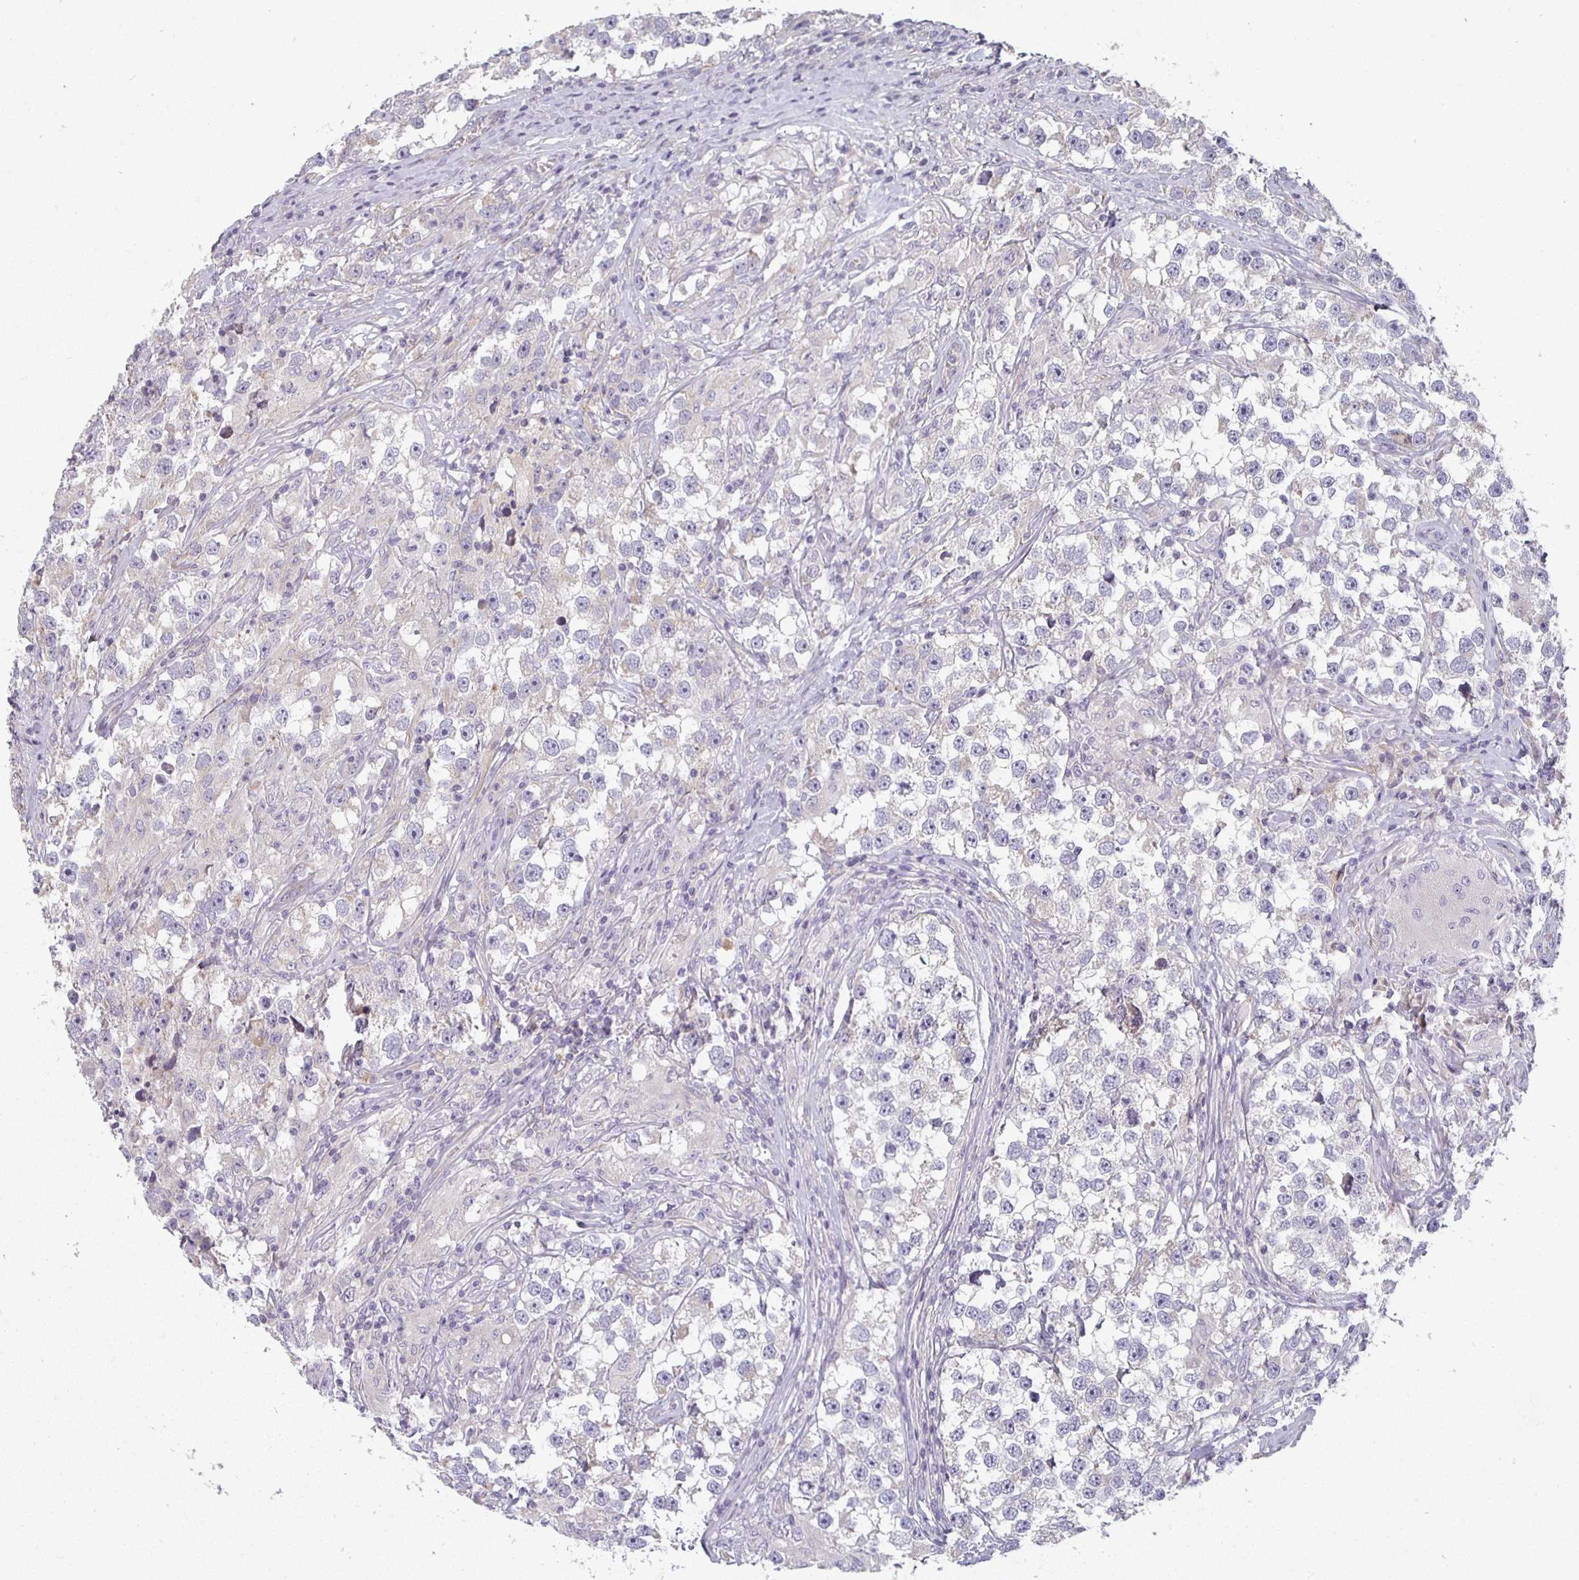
{"staining": {"intensity": "negative", "quantity": "none", "location": "none"}, "tissue": "testis cancer", "cell_type": "Tumor cells", "image_type": "cancer", "snomed": [{"axis": "morphology", "description": "Seminoma, NOS"}, {"axis": "topography", "description": "Testis"}], "caption": "Protein analysis of testis seminoma reveals no significant staining in tumor cells.", "gene": "CTHRC1", "patient": {"sex": "male", "age": 46}}